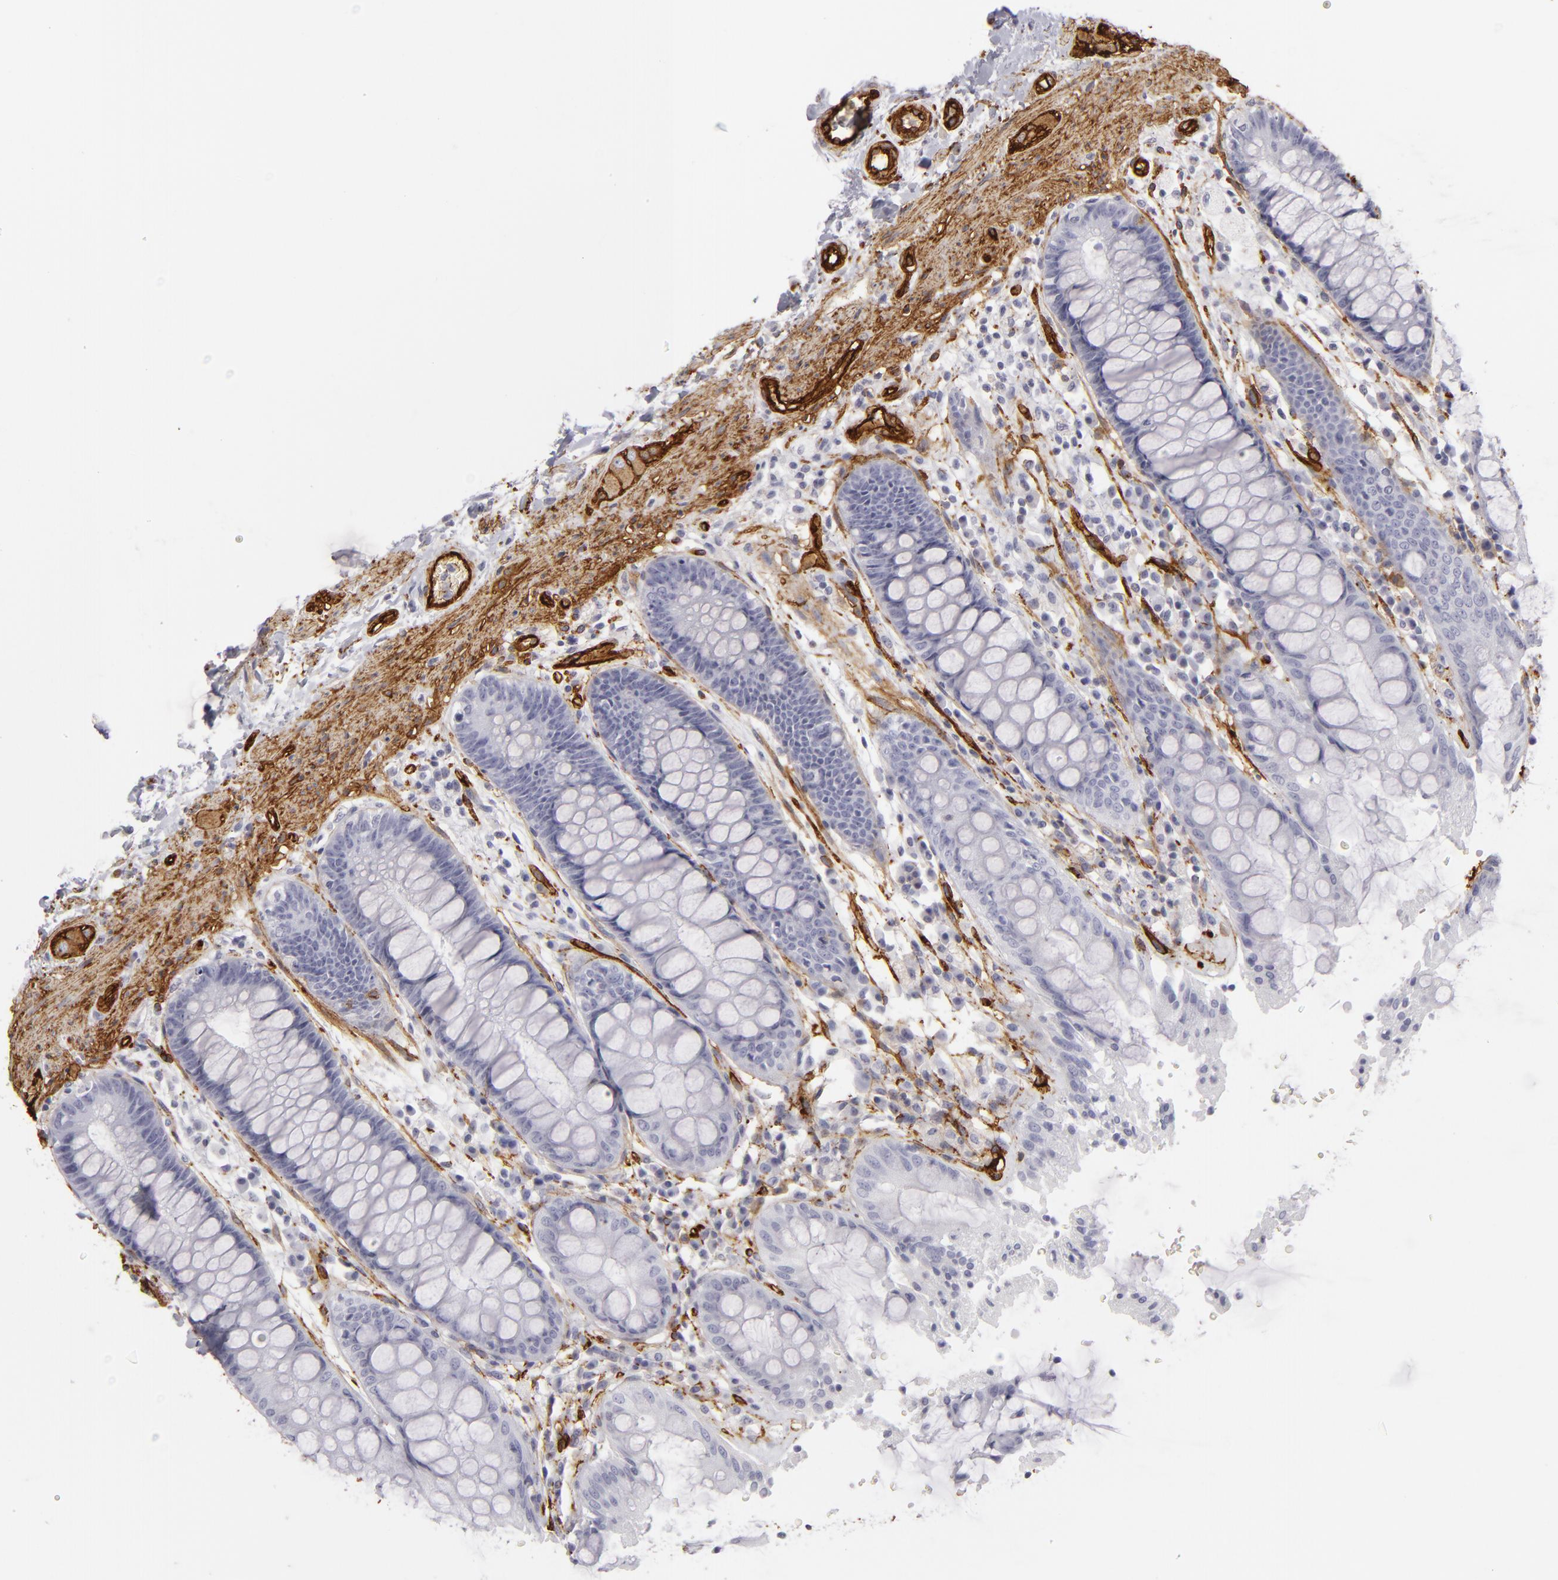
{"staining": {"intensity": "negative", "quantity": "none", "location": "none"}, "tissue": "rectum", "cell_type": "Glandular cells", "image_type": "normal", "snomed": [{"axis": "morphology", "description": "Normal tissue, NOS"}, {"axis": "topography", "description": "Rectum"}], "caption": "Photomicrograph shows no protein staining in glandular cells of unremarkable rectum.", "gene": "MCAM", "patient": {"sex": "female", "age": 46}}